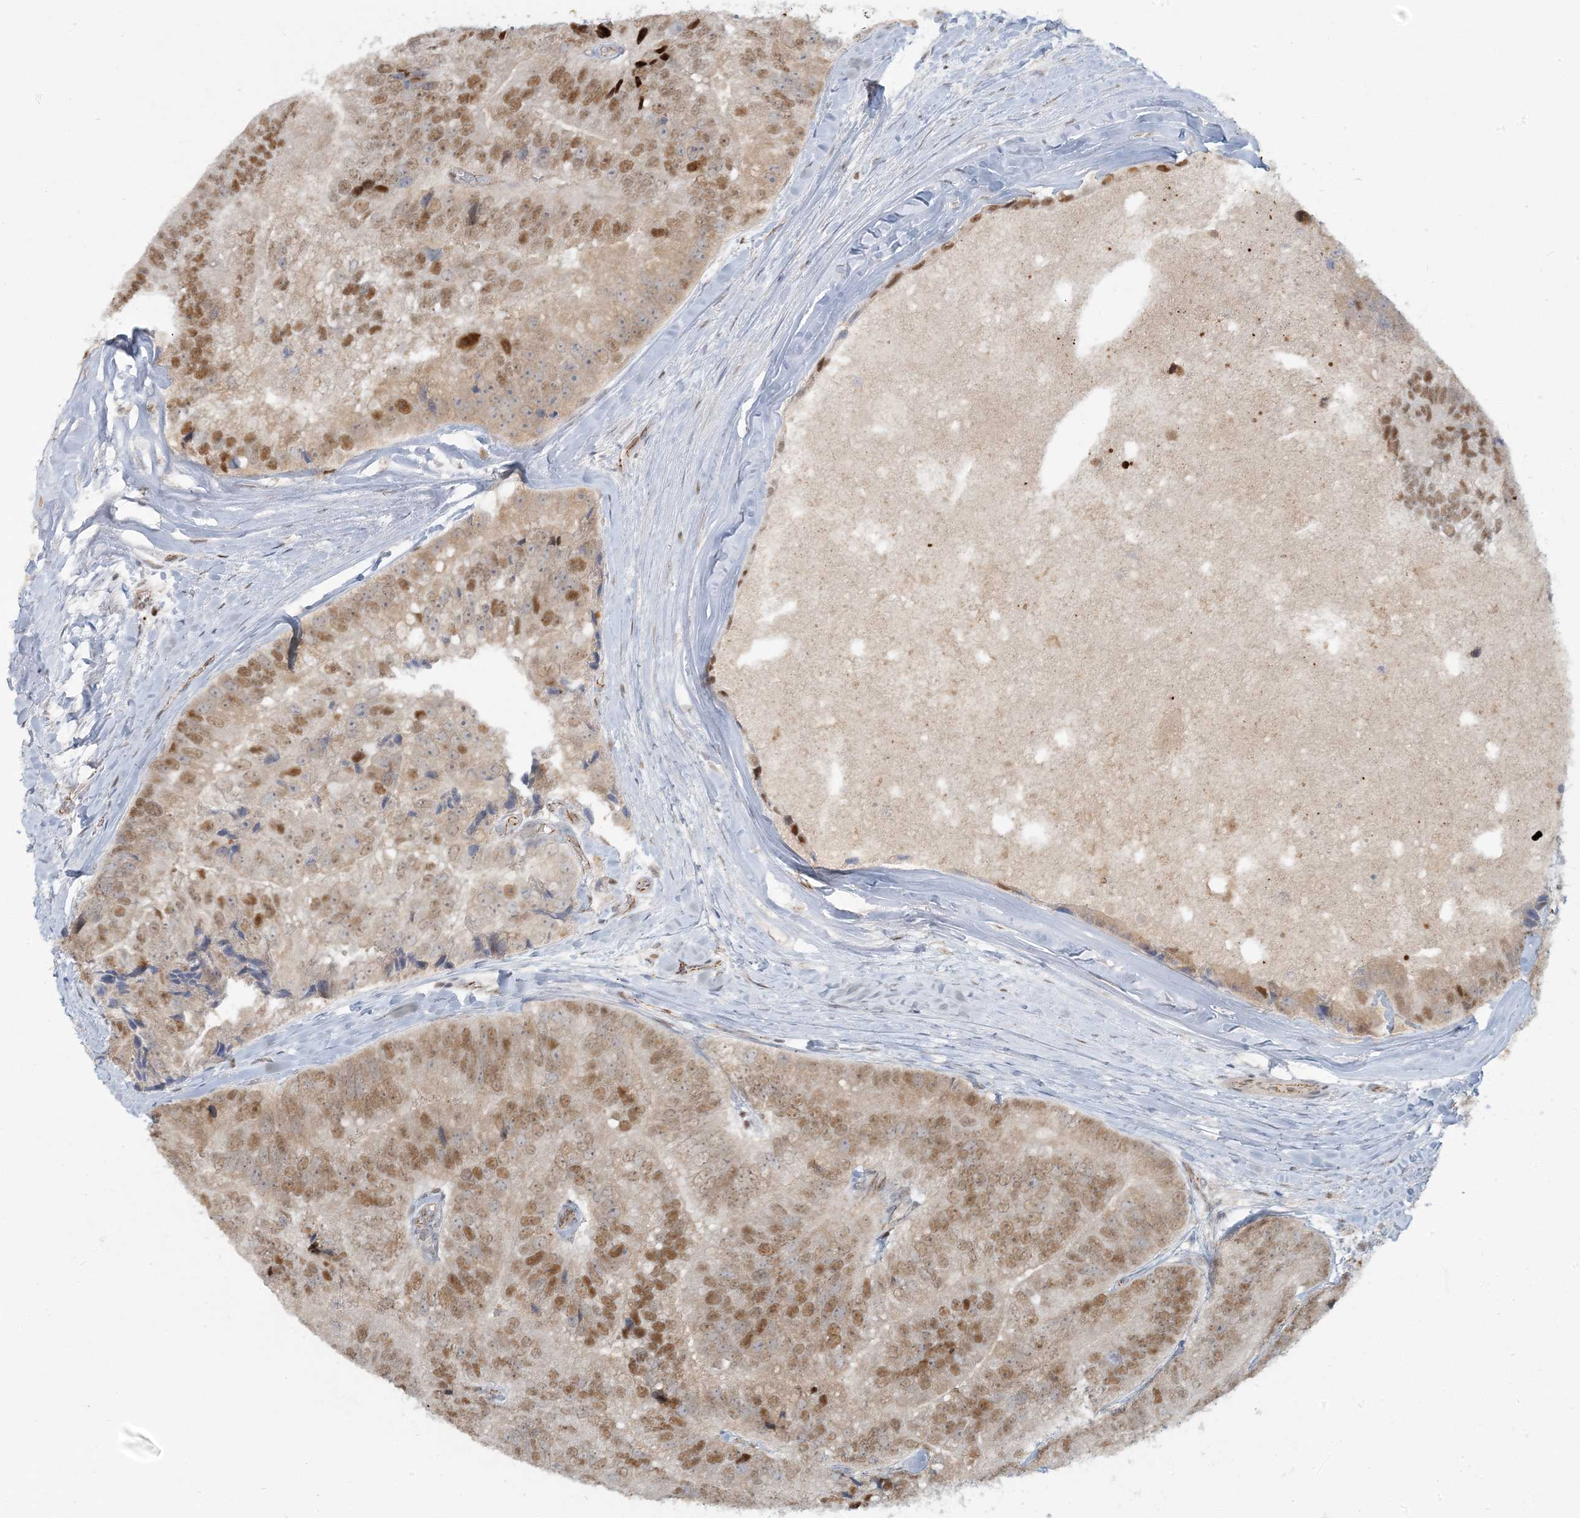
{"staining": {"intensity": "moderate", "quantity": ">75%", "location": "nuclear"}, "tissue": "prostate cancer", "cell_type": "Tumor cells", "image_type": "cancer", "snomed": [{"axis": "morphology", "description": "Adenocarcinoma, High grade"}, {"axis": "topography", "description": "Prostate"}], "caption": "DAB immunohistochemical staining of prostate cancer (adenocarcinoma (high-grade)) demonstrates moderate nuclear protein positivity in about >75% of tumor cells.", "gene": "AK9", "patient": {"sex": "male", "age": 70}}